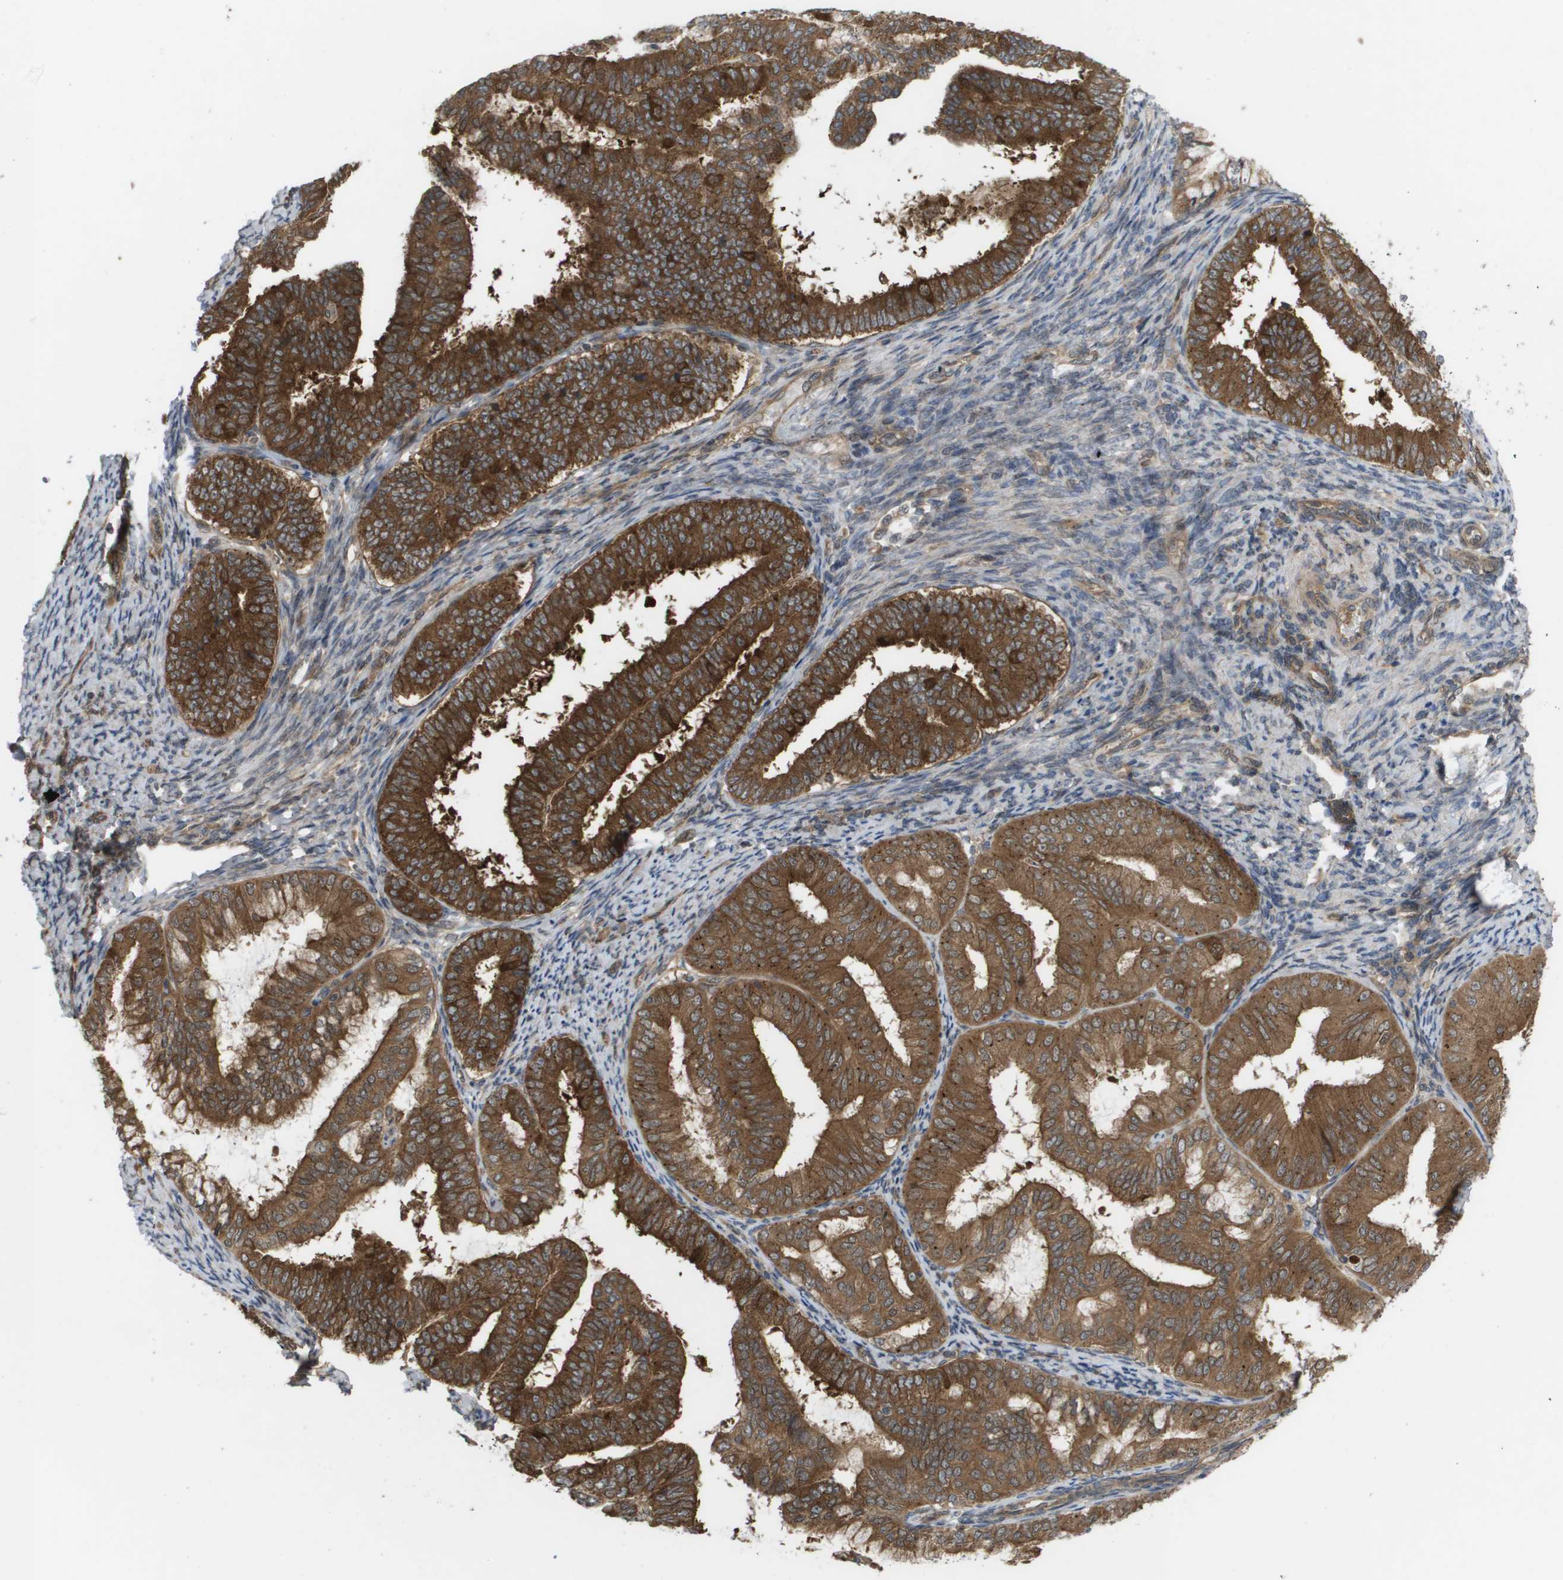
{"staining": {"intensity": "moderate", "quantity": ">75%", "location": "cytoplasmic/membranous"}, "tissue": "endometrial cancer", "cell_type": "Tumor cells", "image_type": "cancer", "snomed": [{"axis": "morphology", "description": "Adenocarcinoma, NOS"}, {"axis": "topography", "description": "Endometrium"}], "caption": "High-magnification brightfield microscopy of endometrial adenocarcinoma stained with DAB (3,3'-diaminobenzidine) (brown) and counterstained with hematoxylin (blue). tumor cells exhibit moderate cytoplasmic/membranous staining is seen in about>75% of cells.", "gene": "CTPS2", "patient": {"sex": "female", "age": 63}}